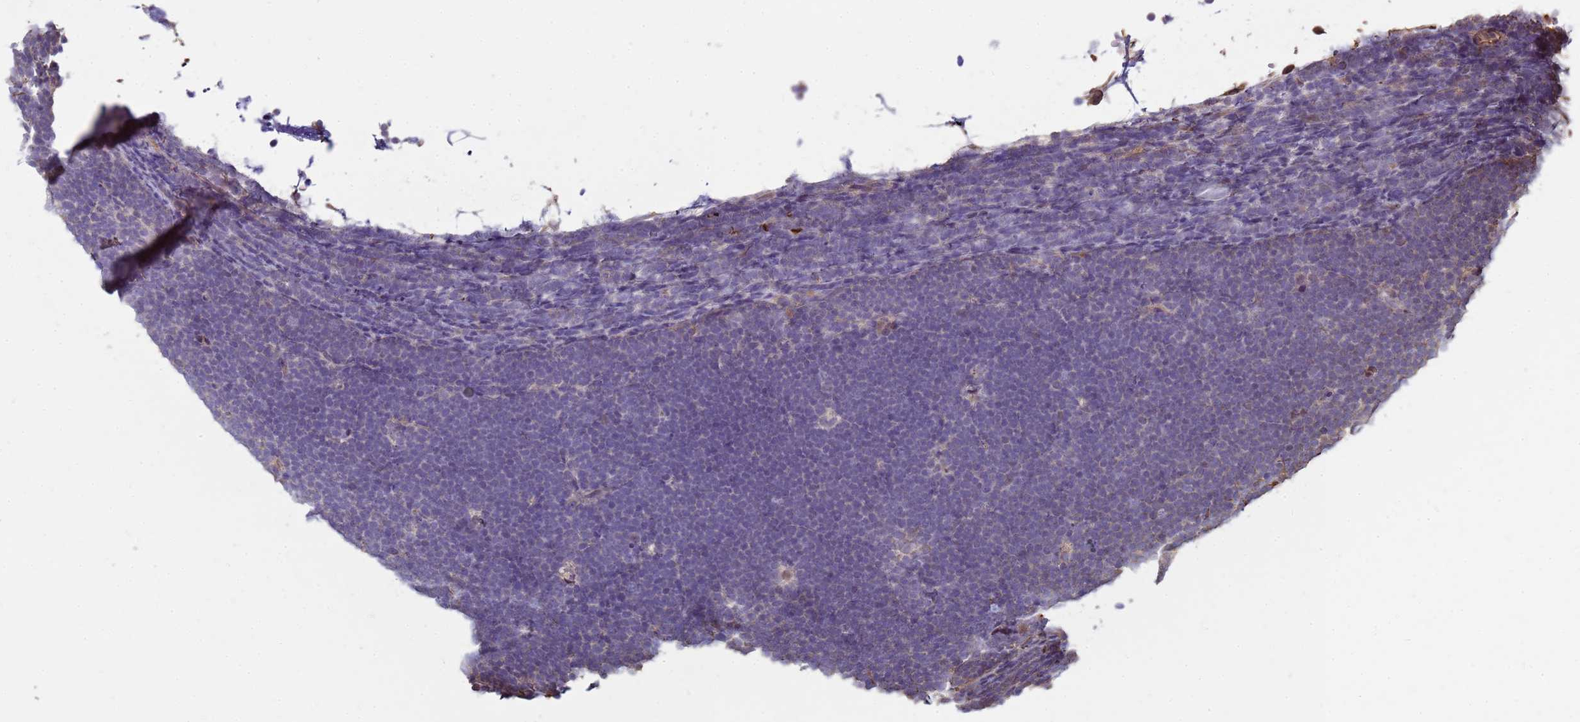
{"staining": {"intensity": "negative", "quantity": "none", "location": "none"}, "tissue": "lymphoma", "cell_type": "Tumor cells", "image_type": "cancer", "snomed": [{"axis": "morphology", "description": "Malignant lymphoma, non-Hodgkin's type, High grade"}, {"axis": "topography", "description": "Lymph node"}], "caption": "Human high-grade malignant lymphoma, non-Hodgkin's type stained for a protein using IHC exhibits no staining in tumor cells.", "gene": "SGIP1", "patient": {"sex": "male", "age": 13}}